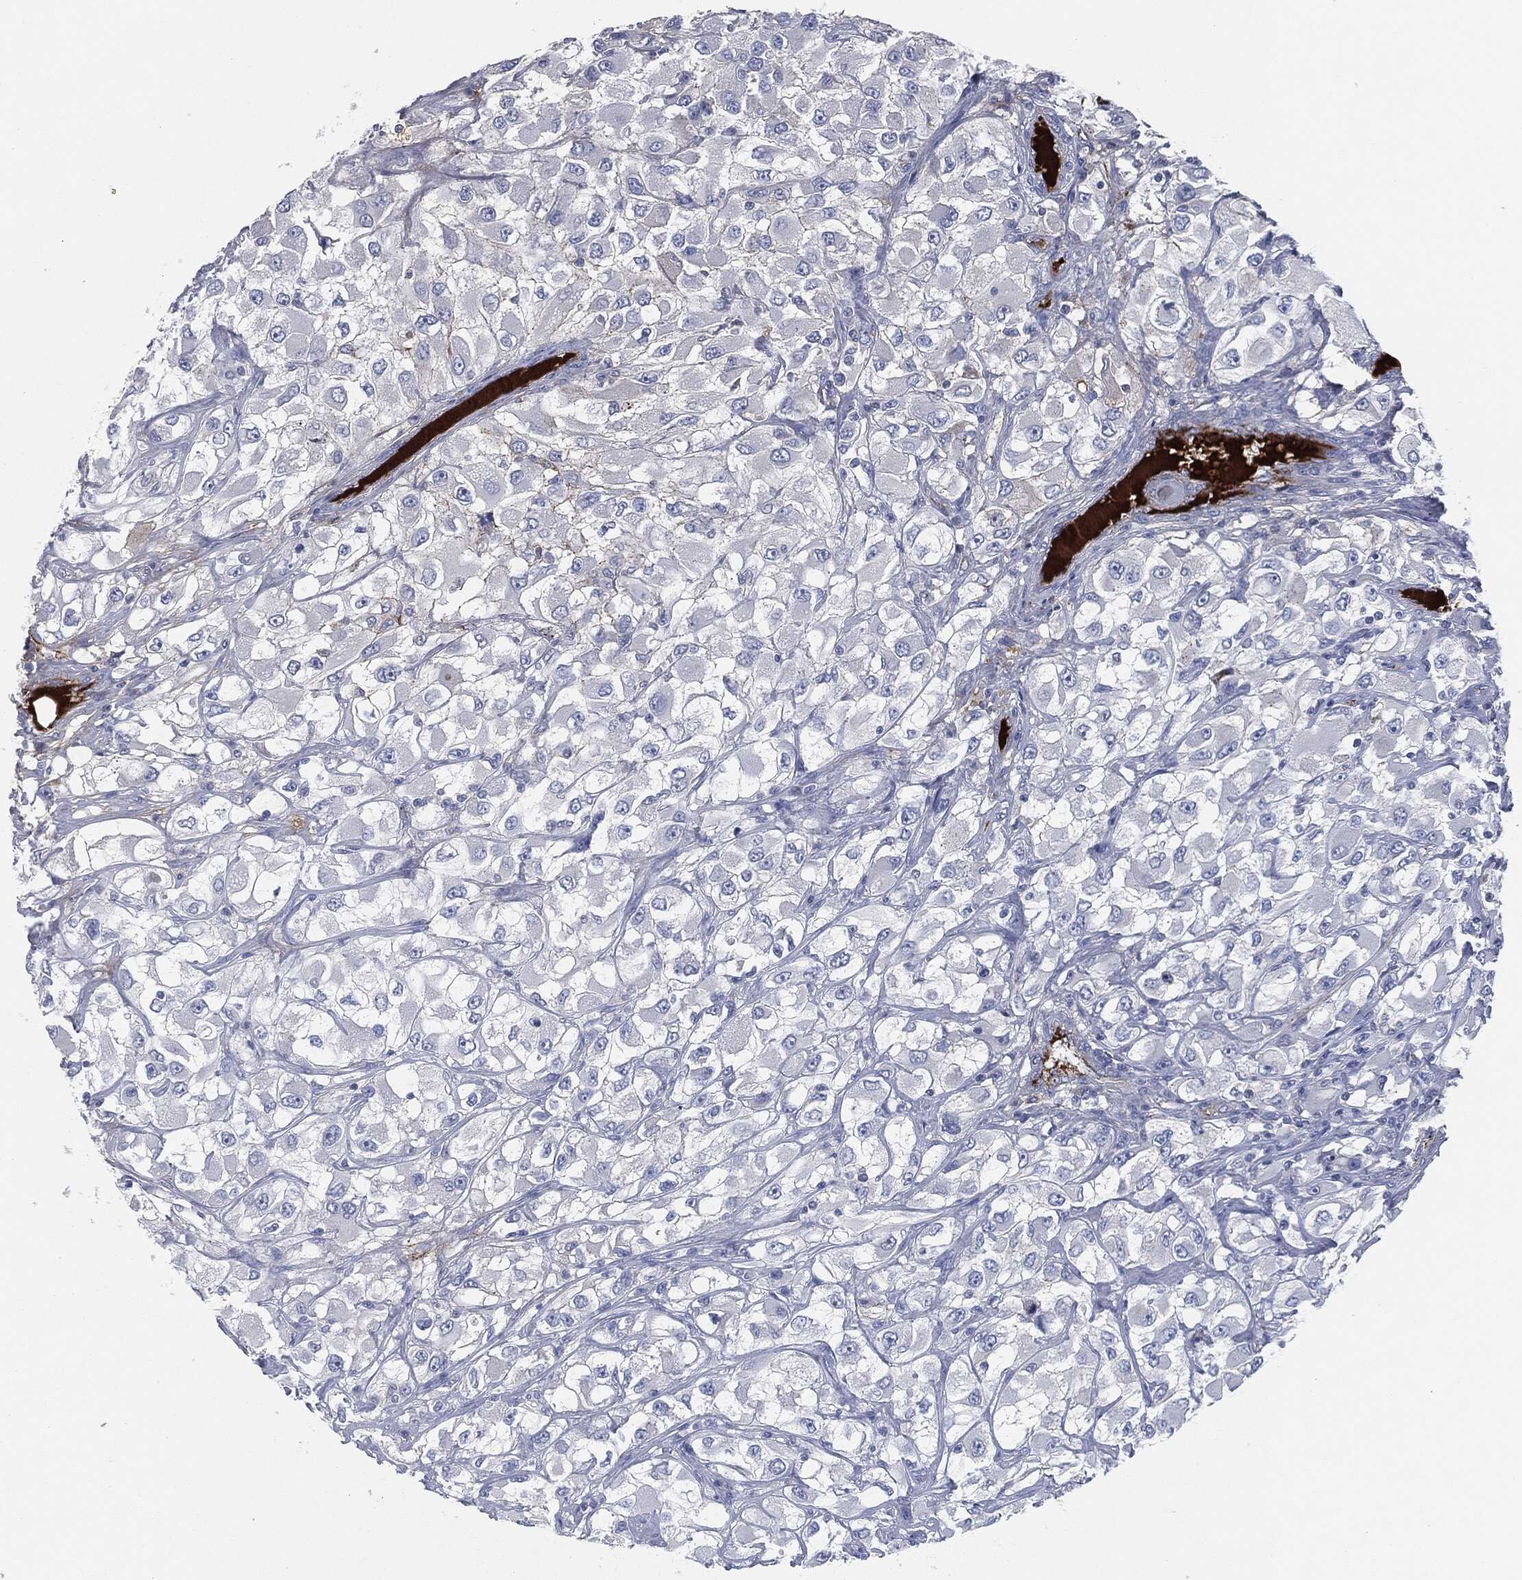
{"staining": {"intensity": "weak", "quantity": "25%-75%", "location": "cytoplasmic/membranous"}, "tissue": "renal cancer", "cell_type": "Tumor cells", "image_type": "cancer", "snomed": [{"axis": "morphology", "description": "Adenocarcinoma, NOS"}, {"axis": "topography", "description": "Kidney"}], "caption": "Protein analysis of adenocarcinoma (renal) tissue exhibits weak cytoplasmic/membranous positivity in approximately 25%-75% of tumor cells.", "gene": "APOB", "patient": {"sex": "female", "age": 52}}